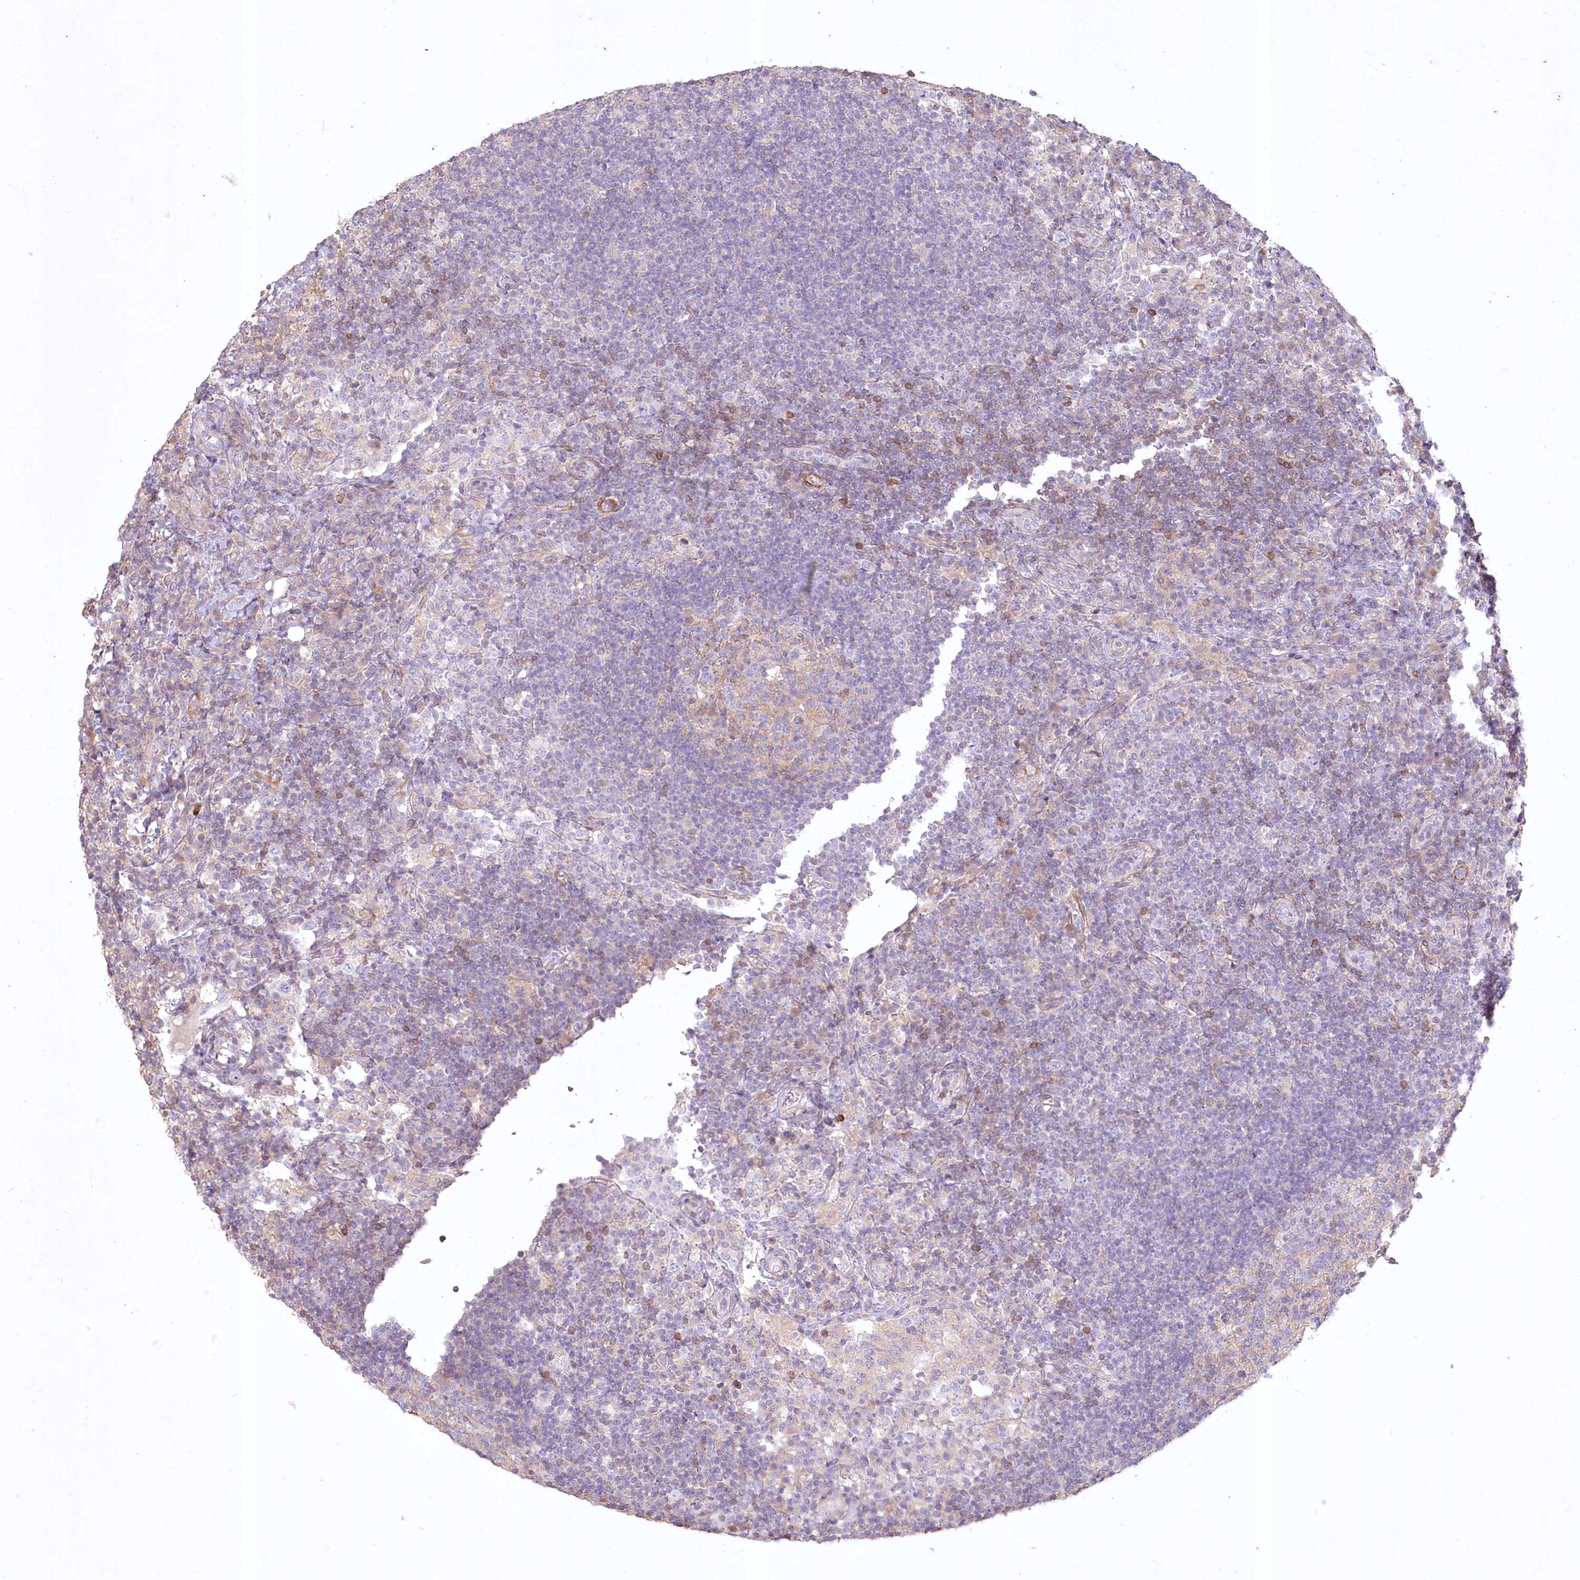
{"staining": {"intensity": "weak", "quantity": "<25%", "location": "cytoplasmic/membranous"}, "tissue": "lymph node", "cell_type": "Germinal center cells", "image_type": "normal", "snomed": [{"axis": "morphology", "description": "Normal tissue, NOS"}, {"axis": "topography", "description": "Lymph node"}], "caption": "The photomicrograph exhibits no staining of germinal center cells in normal lymph node.", "gene": "INPP4B", "patient": {"sex": "female", "age": 53}}